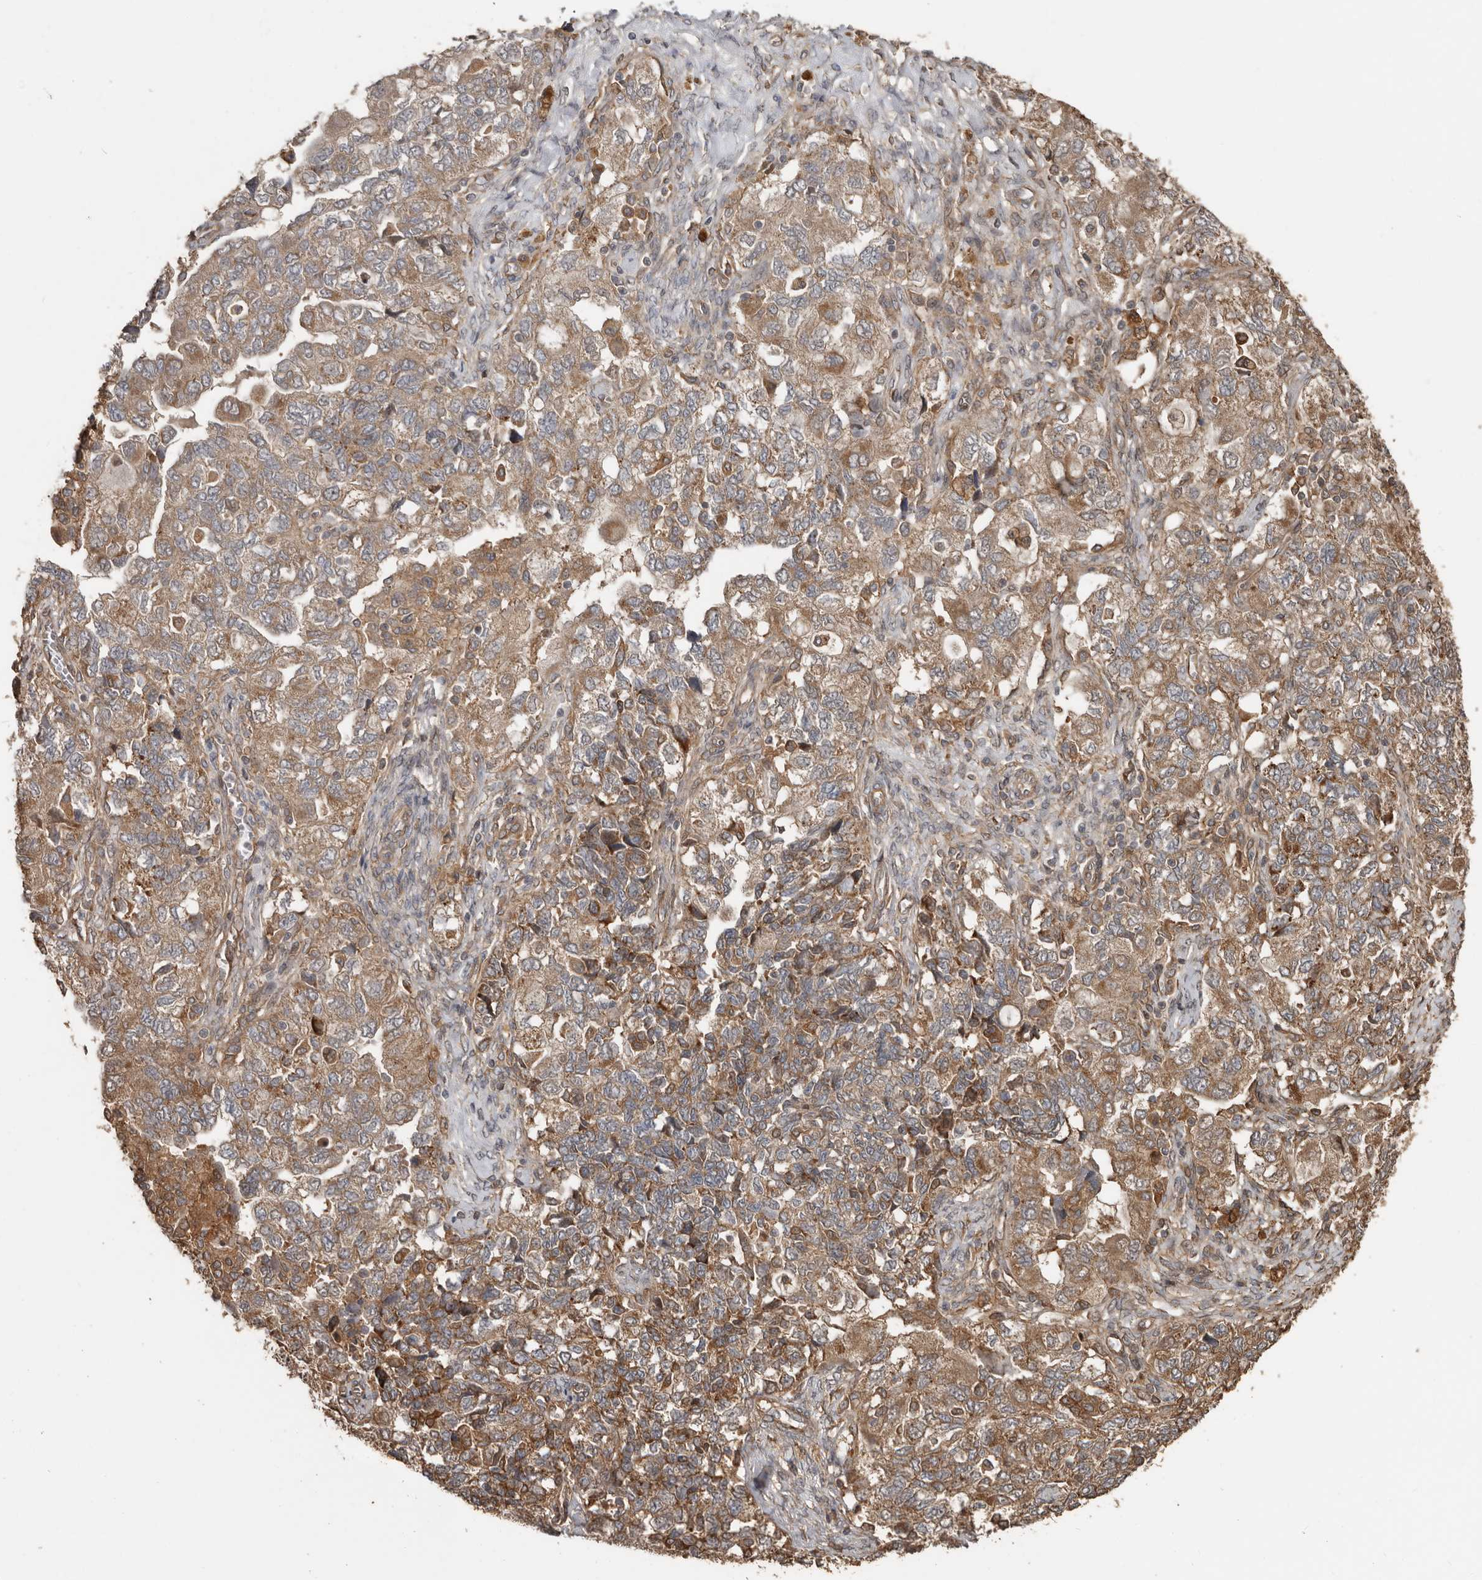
{"staining": {"intensity": "moderate", "quantity": ">75%", "location": "cytoplasmic/membranous"}, "tissue": "ovarian cancer", "cell_type": "Tumor cells", "image_type": "cancer", "snomed": [{"axis": "morphology", "description": "Carcinoma, NOS"}, {"axis": "morphology", "description": "Cystadenocarcinoma, serous, NOS"}, {"axis": "topography", "description": "Ovary"}], "caption": "Protein analysis of carcinoma (ovarian) tissue reveals moderate cytoplasmic/membranous expression in about >75% of tumor cells. Immunohistochemistry (ihc) stains the protein of interest in brown and the nuclei are stained blue.", "gene": "EXOC3L1", "patient": {"sex": "female", "age": 69}}